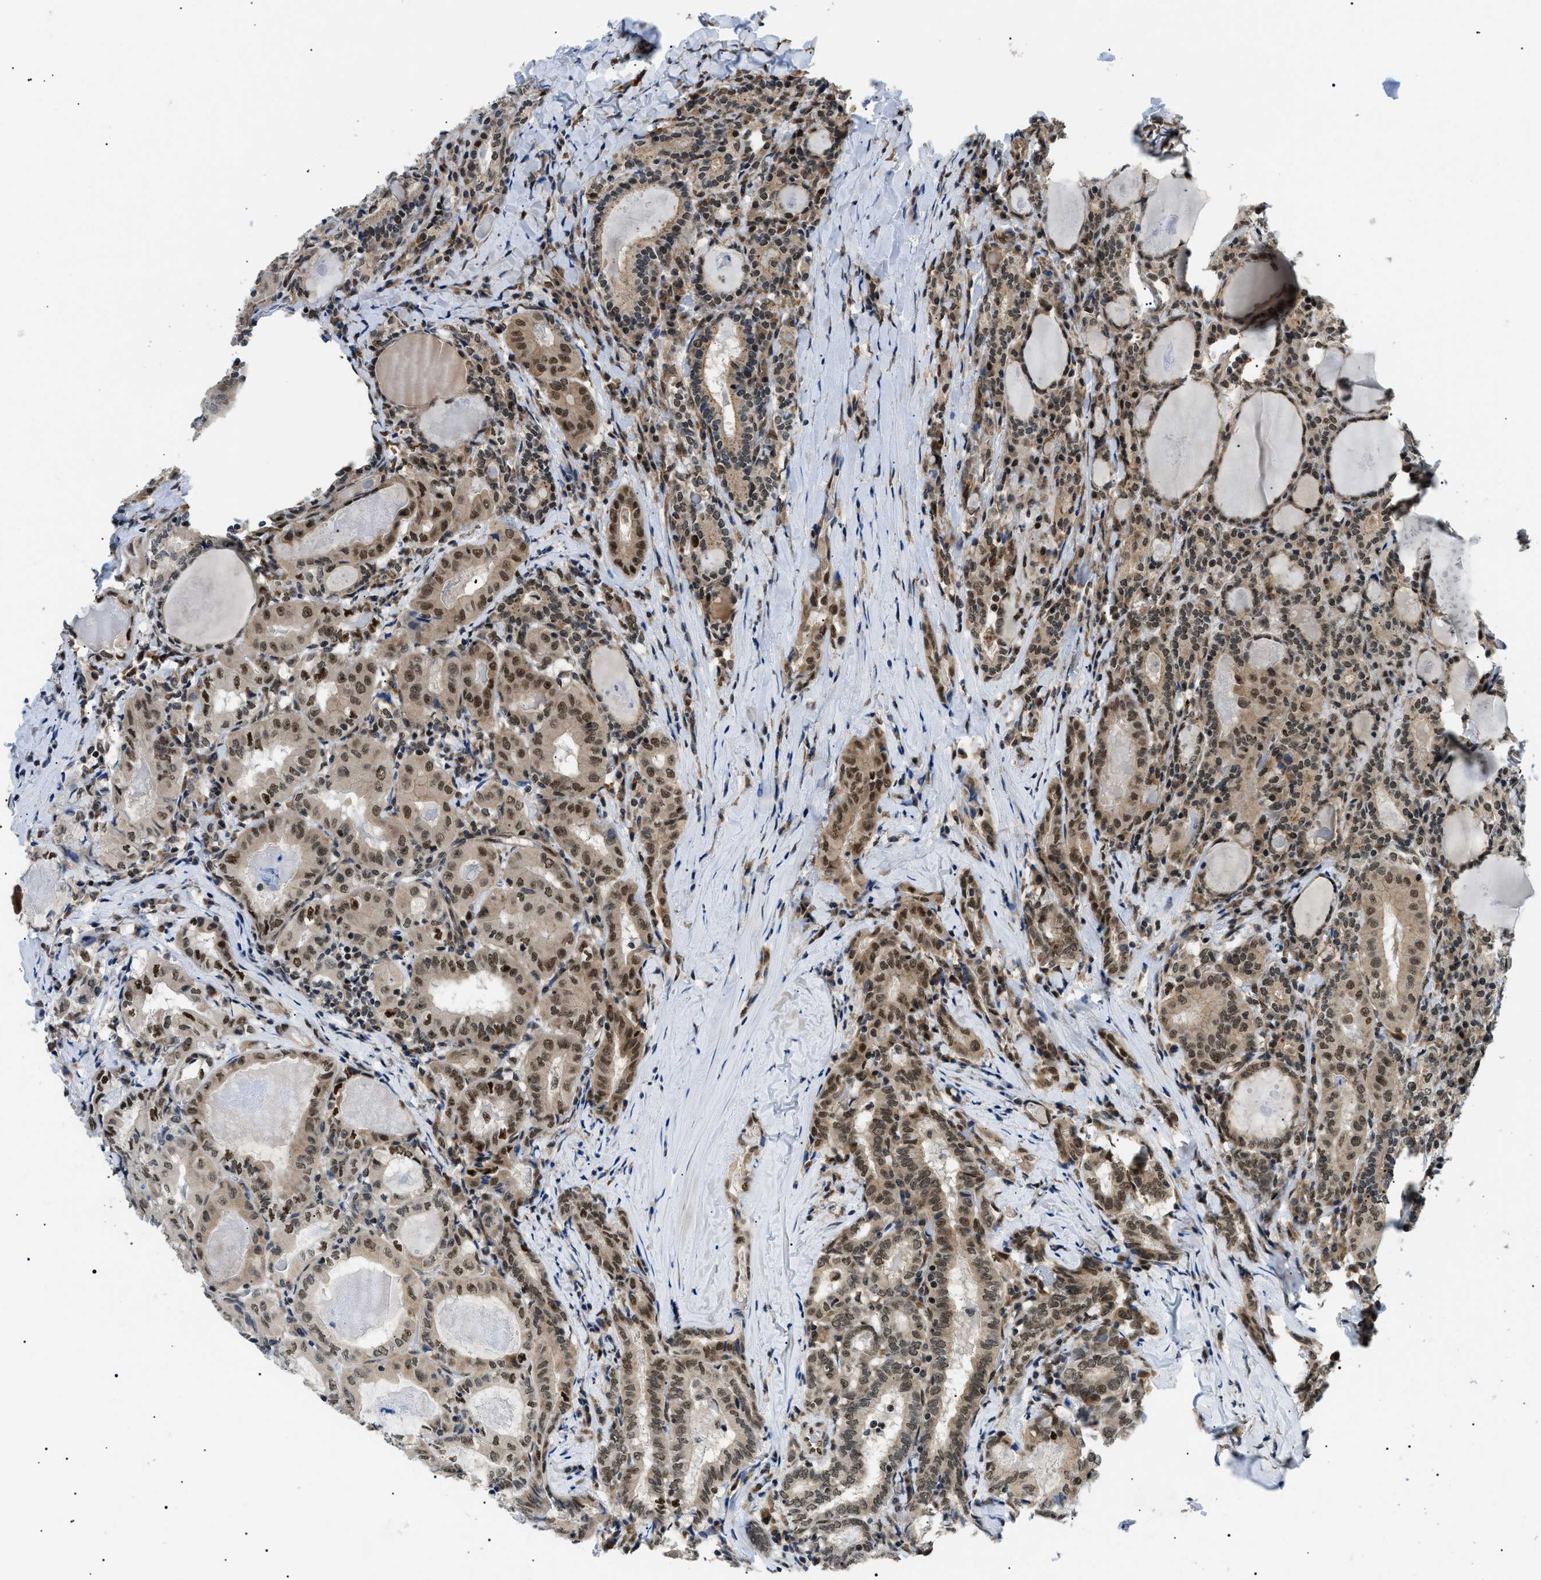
{"staining": {"intensity": "moderate", "quantity": ">75%", "location": "cytoplasmic/membranous,nuclear"}, "tissue": "thyroid cancer", "cell_type": "Tumor cells", "image_type": "cancer", "snomed": [{"axis": "morphology", "description": "Papillary adenocarcinoma, NOS"}, {"axis": "topography", "description": "Thyroid gland"}], "caption": "Protein analysis of thyroid cancer (papillary adenocarcinoma) tissue demonstrates moderate cytoplasmic/membranous and nuclear staining in approximately >75% of tumor cells.", "gene": "CWC25", "patient": {"sex": "female", "age": 42}}